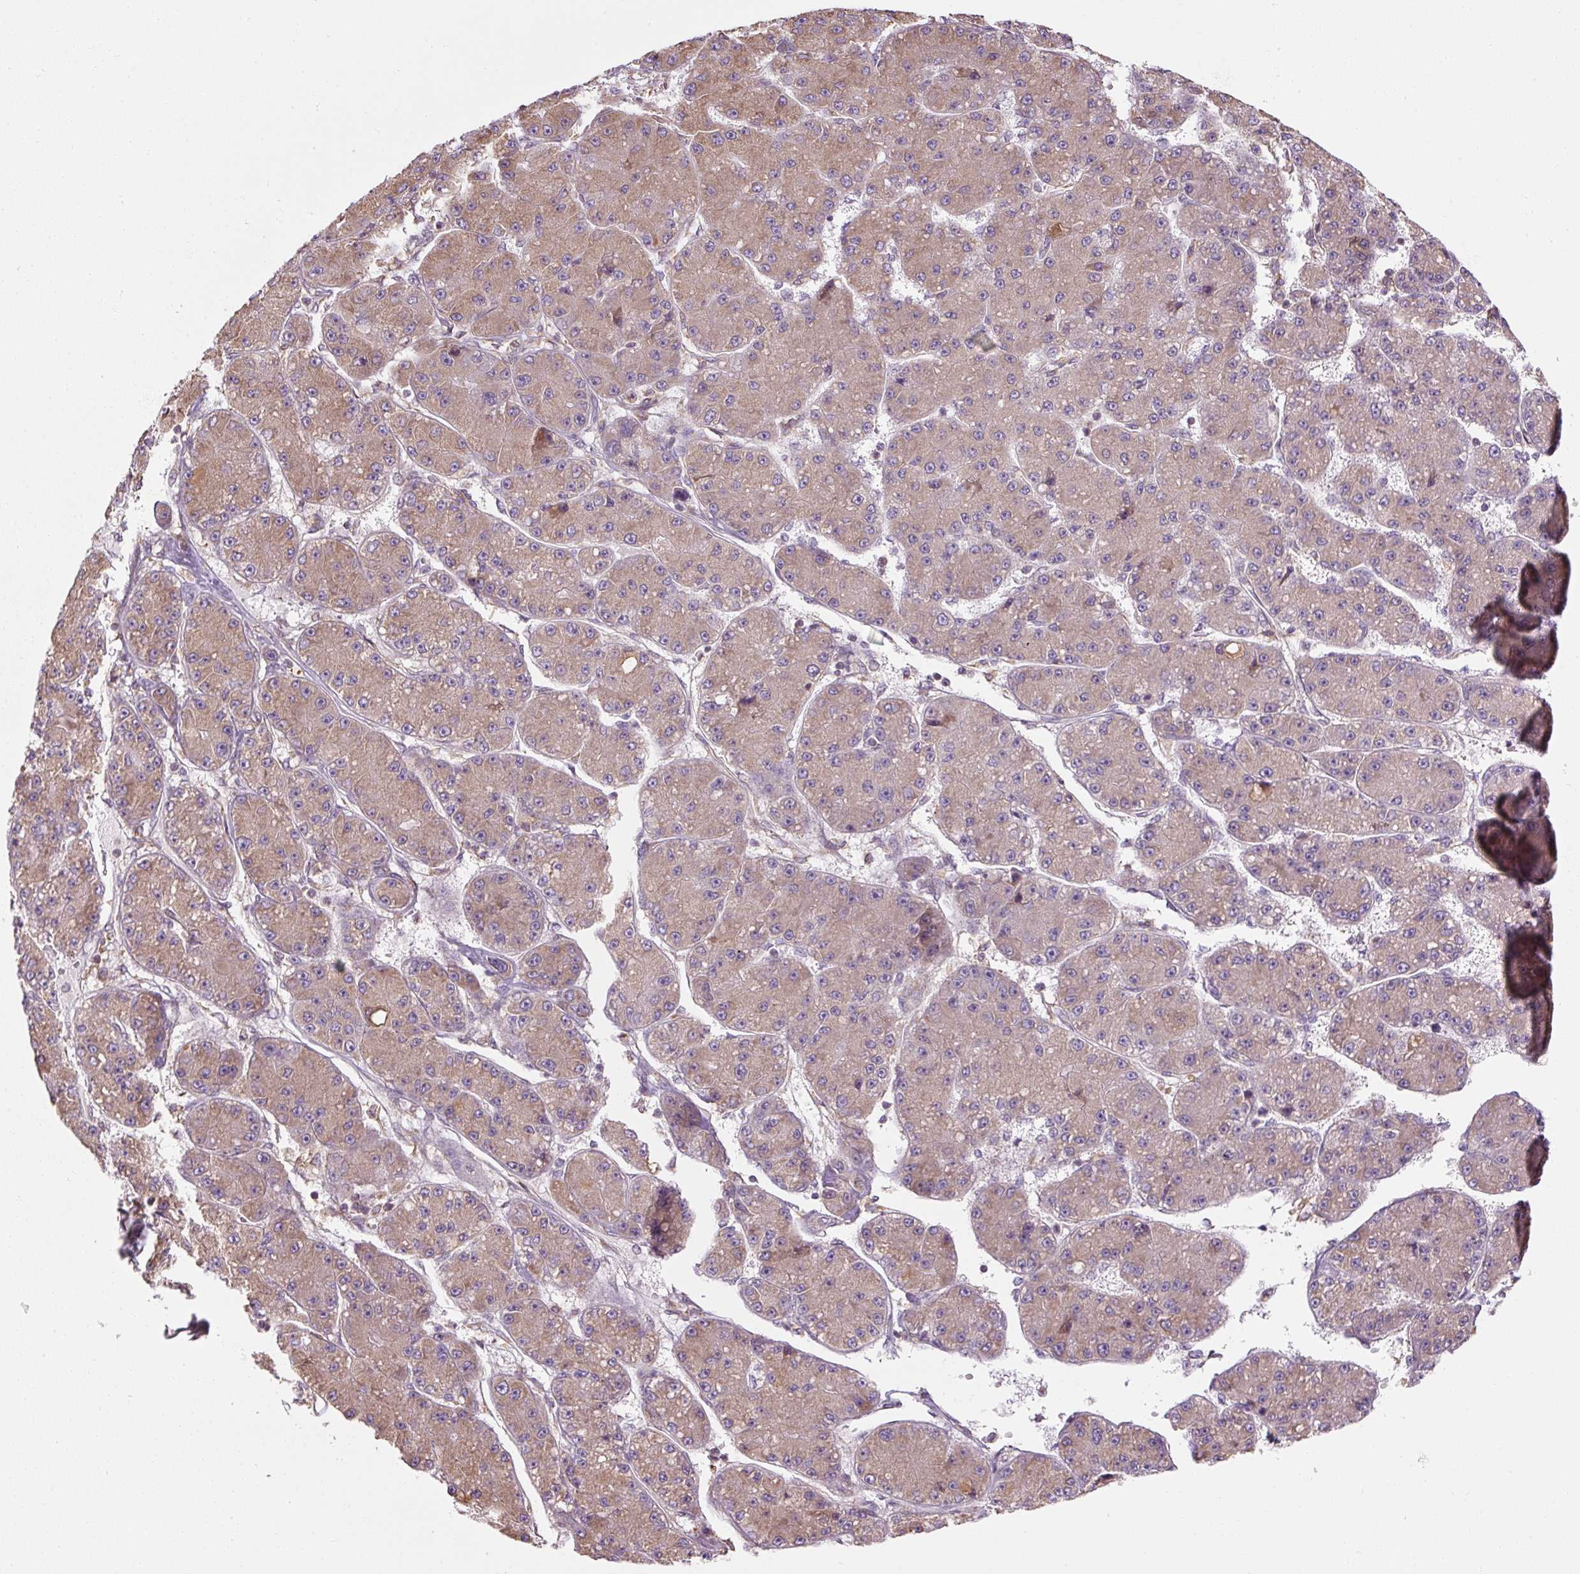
{"staining": {"intensity": "moderate", "quantity": "25%-75%", "location": "cytoplasmic/membranous"}, "tissue": "liver cancer", "cell_type": "Tumor cells", "image_type": "cancer", "snomed": [{"axis": "morphology", "description": "Carcinoma, Hepatocellular, NOS"}, {"axis": "topography", "description": "Liver"}], "caption": "Liver cancer (hepatocellular carcinoma) tissue displays moderate cytoplasmic/membranous positivity in about 25%-75% of tumor cells", "gene": "PRKCSH", "patient": {"sex": "male", "age": 67}}